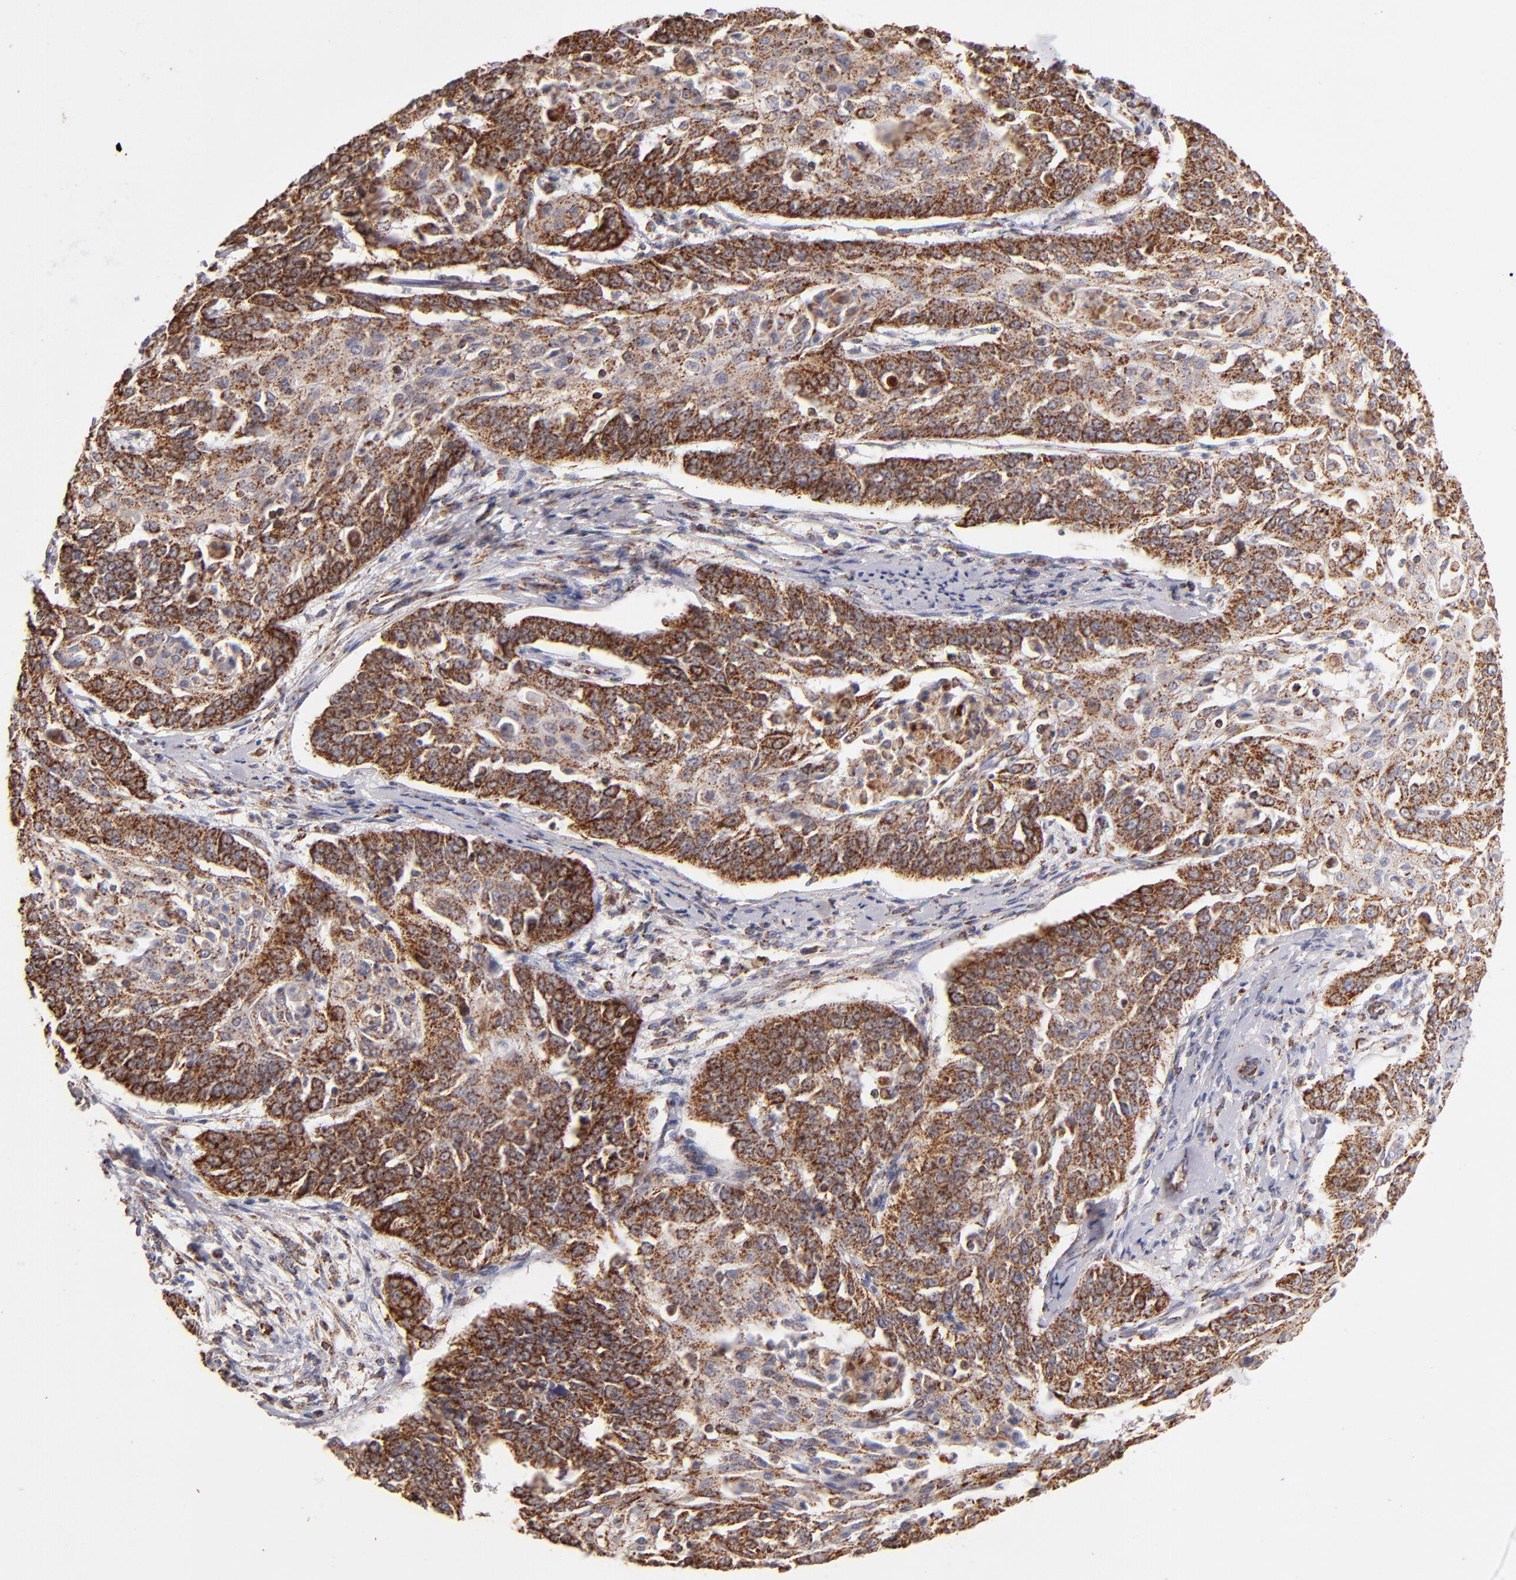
{"staining": {"intensity": "strong", "quantity": "25%-75%", "location": "cytoplasmic/membranous"}, "tissue": "cervical cancer", "cell_type": "Tumor cells", "image_type": "cancer", "snomed": [{"axis": "morphology", "description": "Squamous cell carcinoma, NOS"}, {"axis": "topography", "description": "Cervix"}], "caption": "Immunohistochemical staining of cervical cancer (squamous cell carcinoma) exhibits strong cytoplasmic/membranous protein positivity in approximately 25%-75% of tumor cells.", "gene": "DLST", "patient": {"sex": "female", "age": 64}}